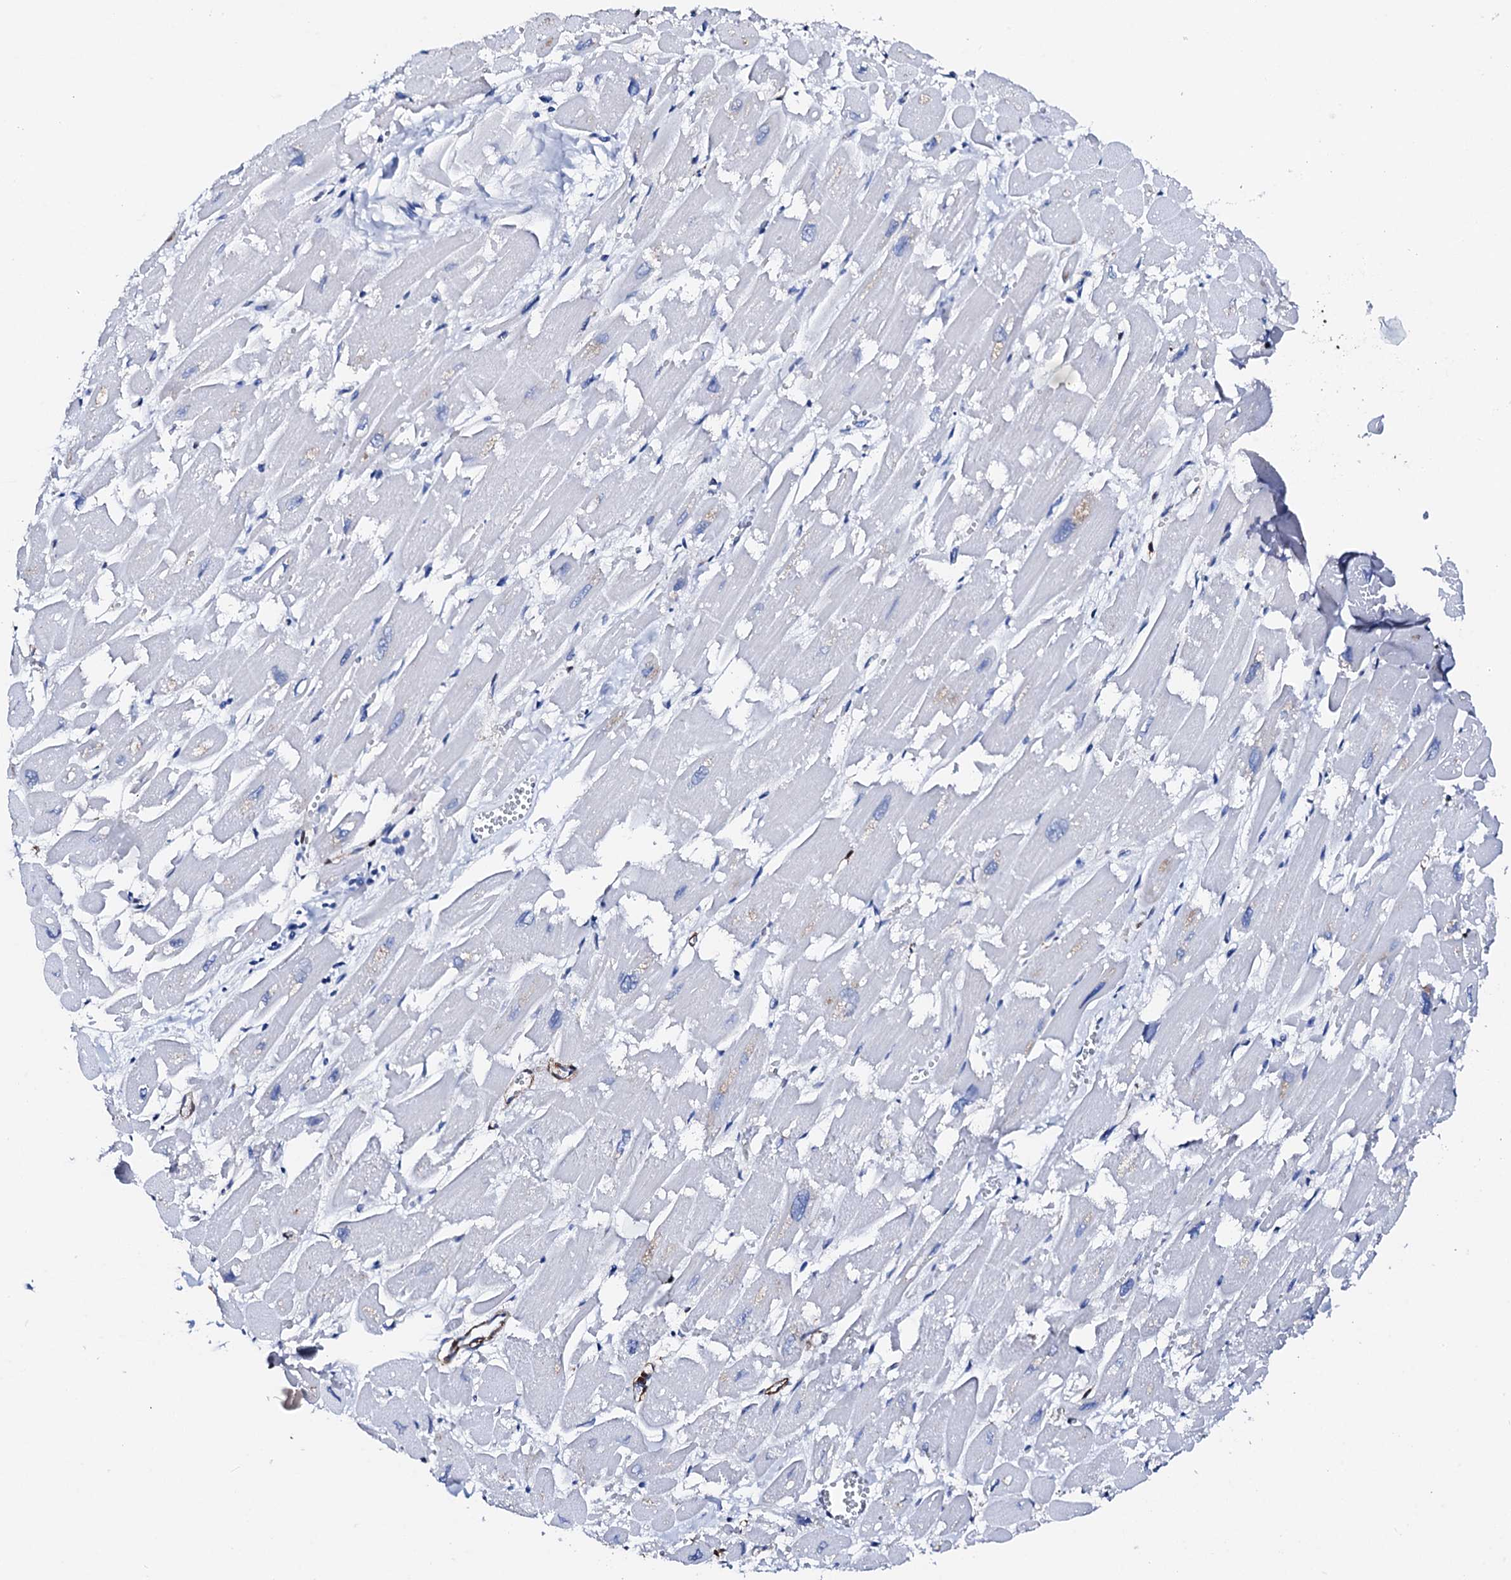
{"staining": {"intensity": "negative", "quantity": "none", "location": "none"}, "tissue": "heart muscle", "cell_type": "Cardiomyocytes", "image_type": "normal", "snomed": [{"axis": "morphology", "description": "Normal tissue, NOS"}, {"axis": "topography", "description": "Heart"}], "caption": "Immunohistochemistry (IHC) image of normal heart muscle: heart muscle stained with DAB (3,3'-diaminobenzidine) reveals no significant protein expression in cardiomyocytes. (IHC, brightfield microscopy, high magnification).", "gene": "NRIP2", "patient": {"sex": "male", "age": 54}}